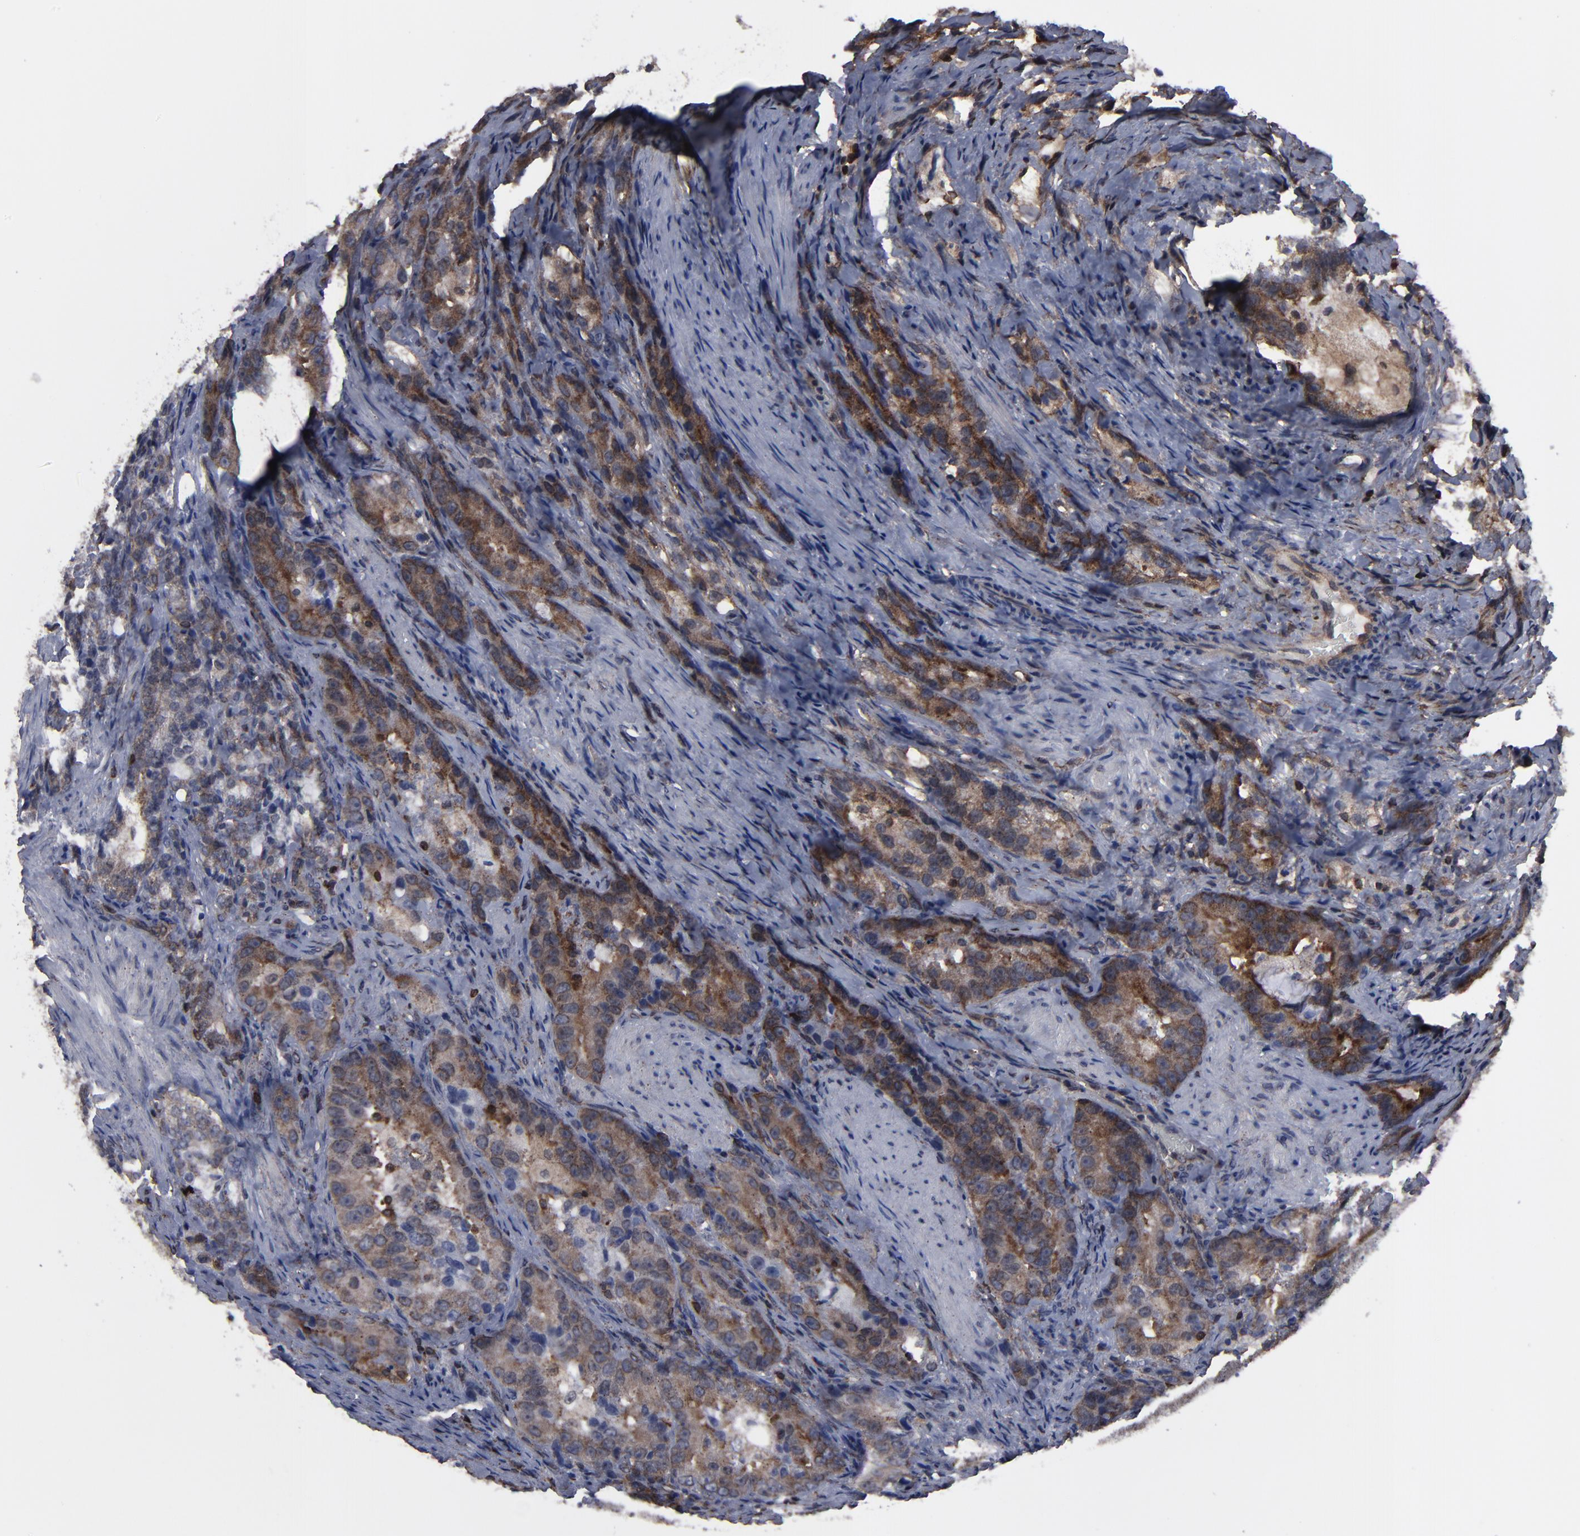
{"staining": {"intensity": "moderate", "quantity": ">75%", "location": "cytoplasmic/membranous"}, "tissue": "prostate cancer", "cell_type": "Tumor cells", "image_type": "cancer", "snomed": [{"axis": "morphology", "description": "Adenocarcinoma, High grade"}, {"axis": "topography", "description": "Prostate"}], "caption": "Immunohistochemical staining of human prostate cancer (adenocarcinoma (high-grade)) demonstrates medium levels of moderate cytoplasmic/membranous expression in approximately >75% of tumor cells.", "gene": "KIAA2026", "patient": {"sex": "male", "age": 63}}